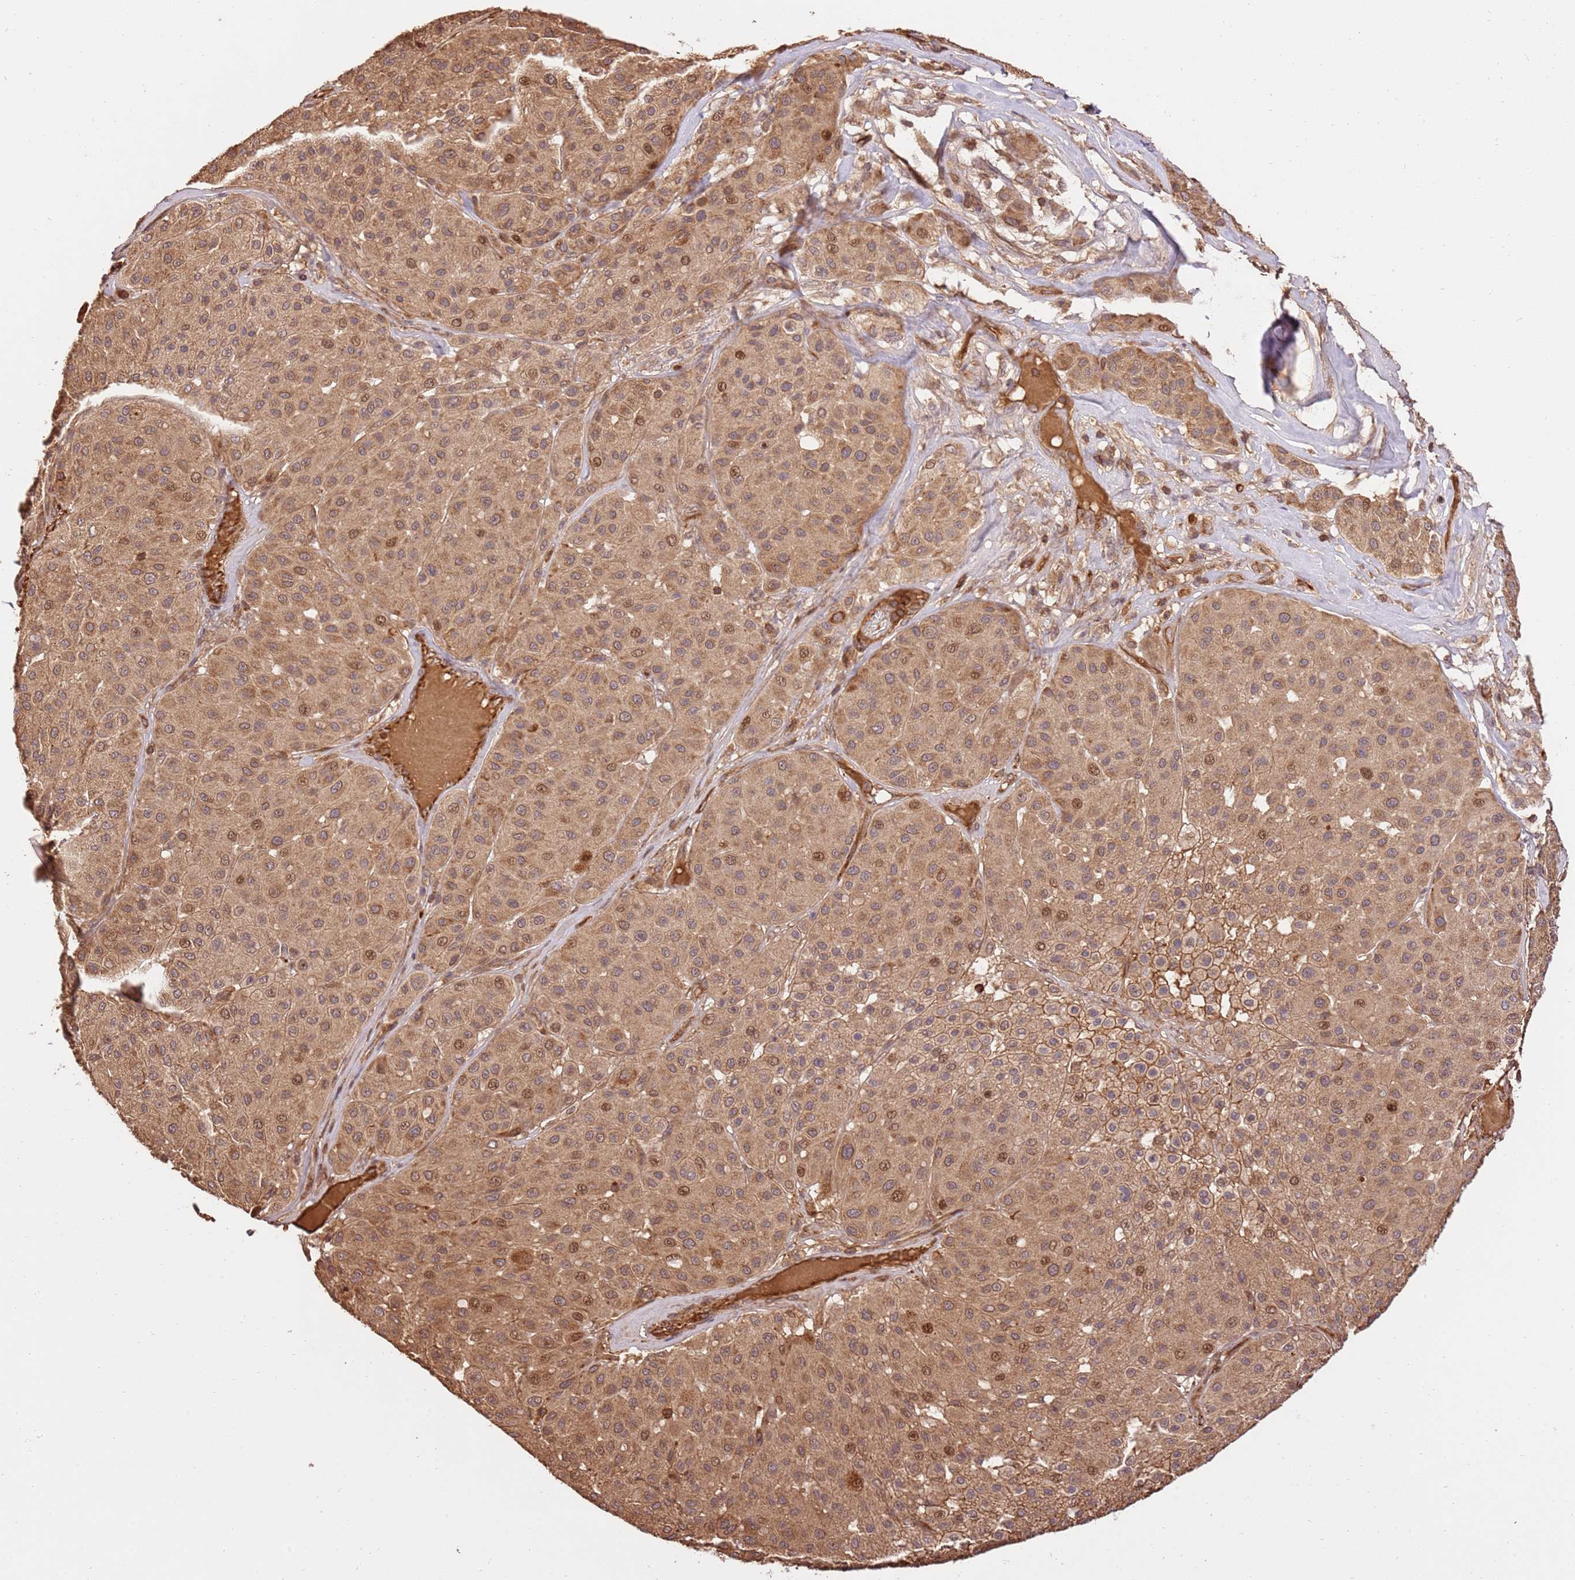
{"staining": {"intensity": "moderate", "quantity": ">75%", "location": "cytoplasmic/membranous,nuclear"}, "tissue": "melanoma", "cell_type": "Tumor cells", "image_type": "cancer", "snomed": [{"axis": "morphology", "description": "Malignant melanoma, Metastatic site"}, {"axis": "topography", "description": "Smooth muscle"}], "caption": "Melanoma was stained to show a protein in brown. There is medium levels of moderate cytoplasmic/membranous and nuclear staining in about >75% of tumor cells.", "gene": "KATNAL2", "patient": {"sex": "male", "age": 41}}